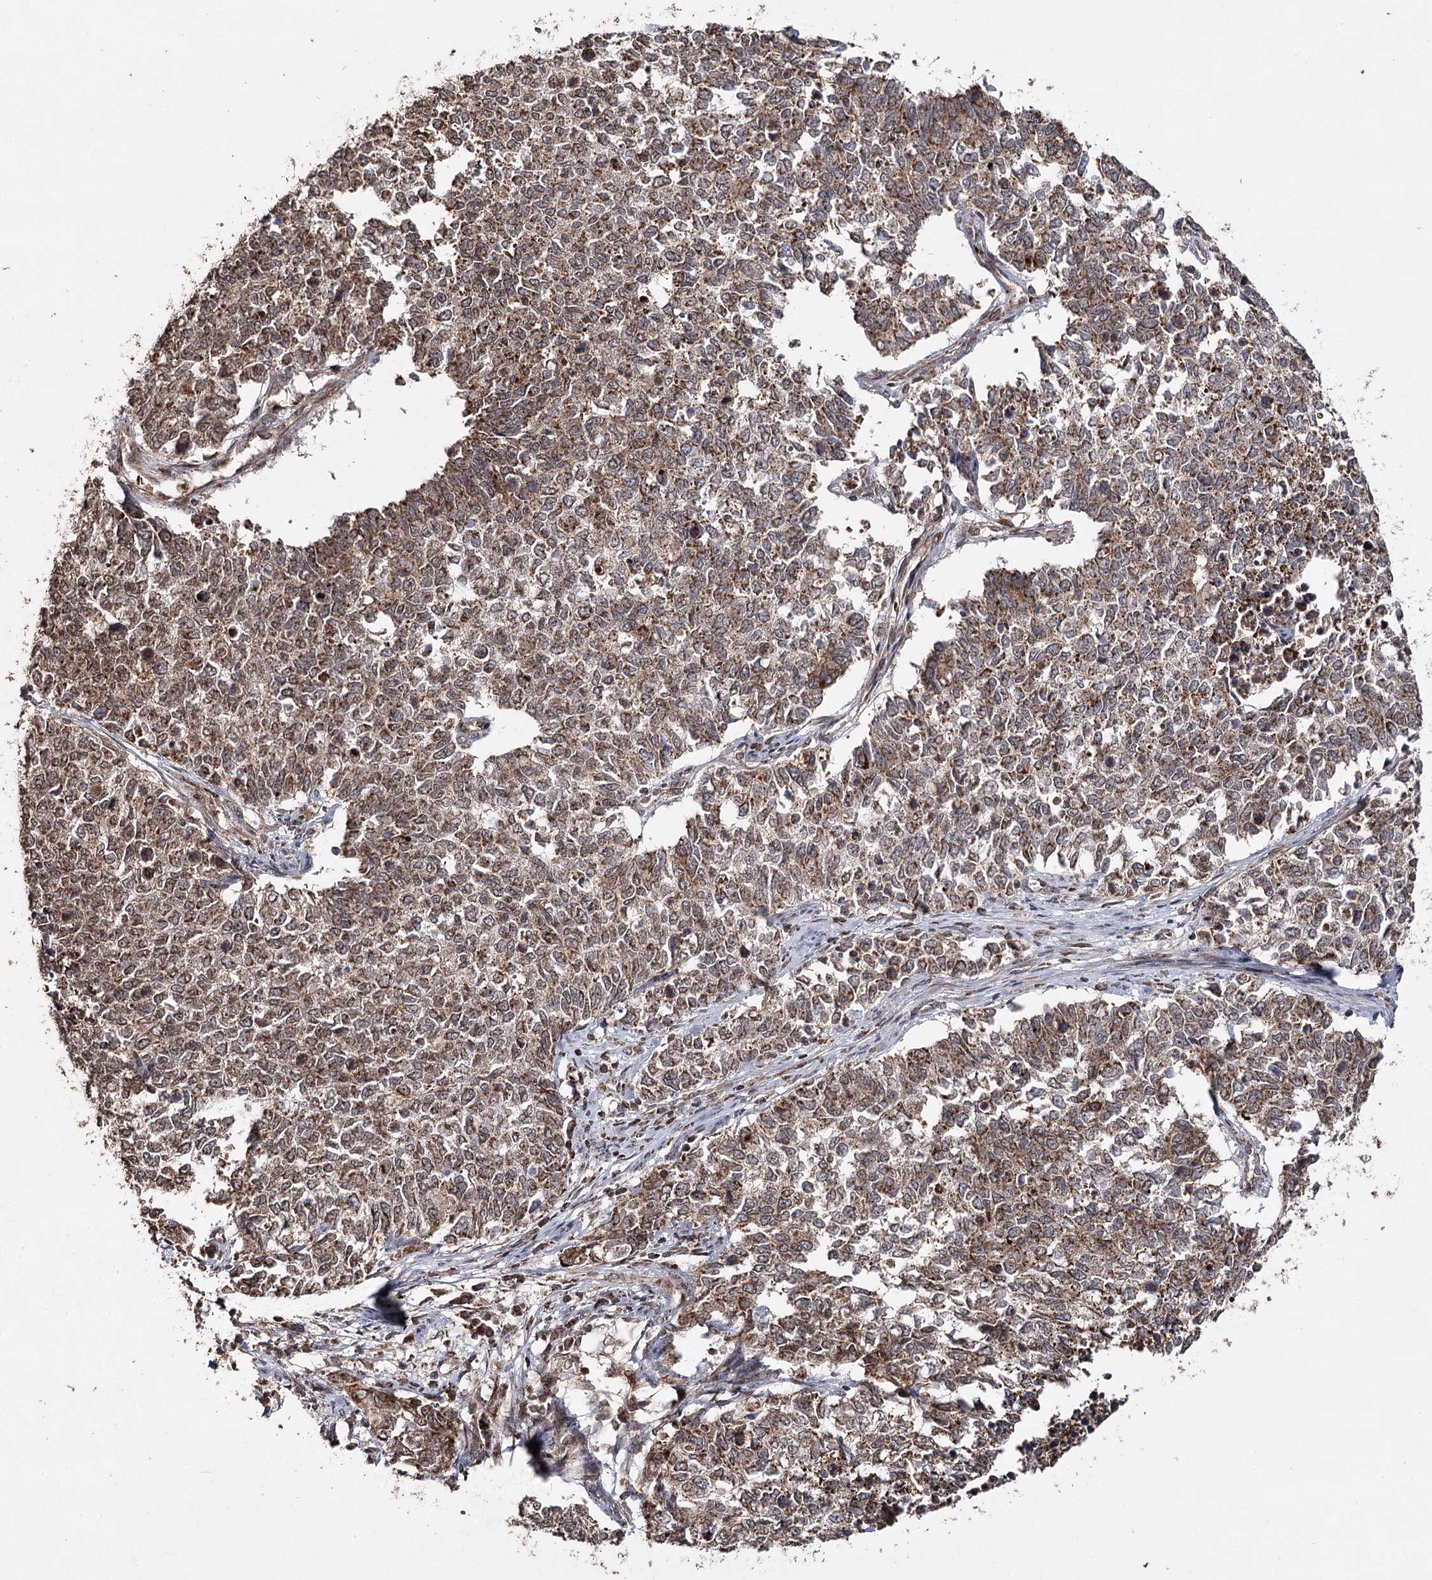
{"staining": {"intensity": "moderate", "quantity": ">75%", "location": "cytoplasmic/membranous"}, "tissue": "cervical cancer", "cell_type": "Tumor cells", "image_type": "cancer", "snomed": [{"axis": "morphology", "description": "Squamous cell carcinoma, NOS"}, {"axis": "topography", "description": "Cervix"}], "caption": "IHC of cervical cancer (squamous cell carcinoma) shows medium levels of moderate cytoplasmic/membranous staining in approximately >75% of tumor cells.", "gene": "ZNRF3", "patient": {"sex": "female", "age": 63}}